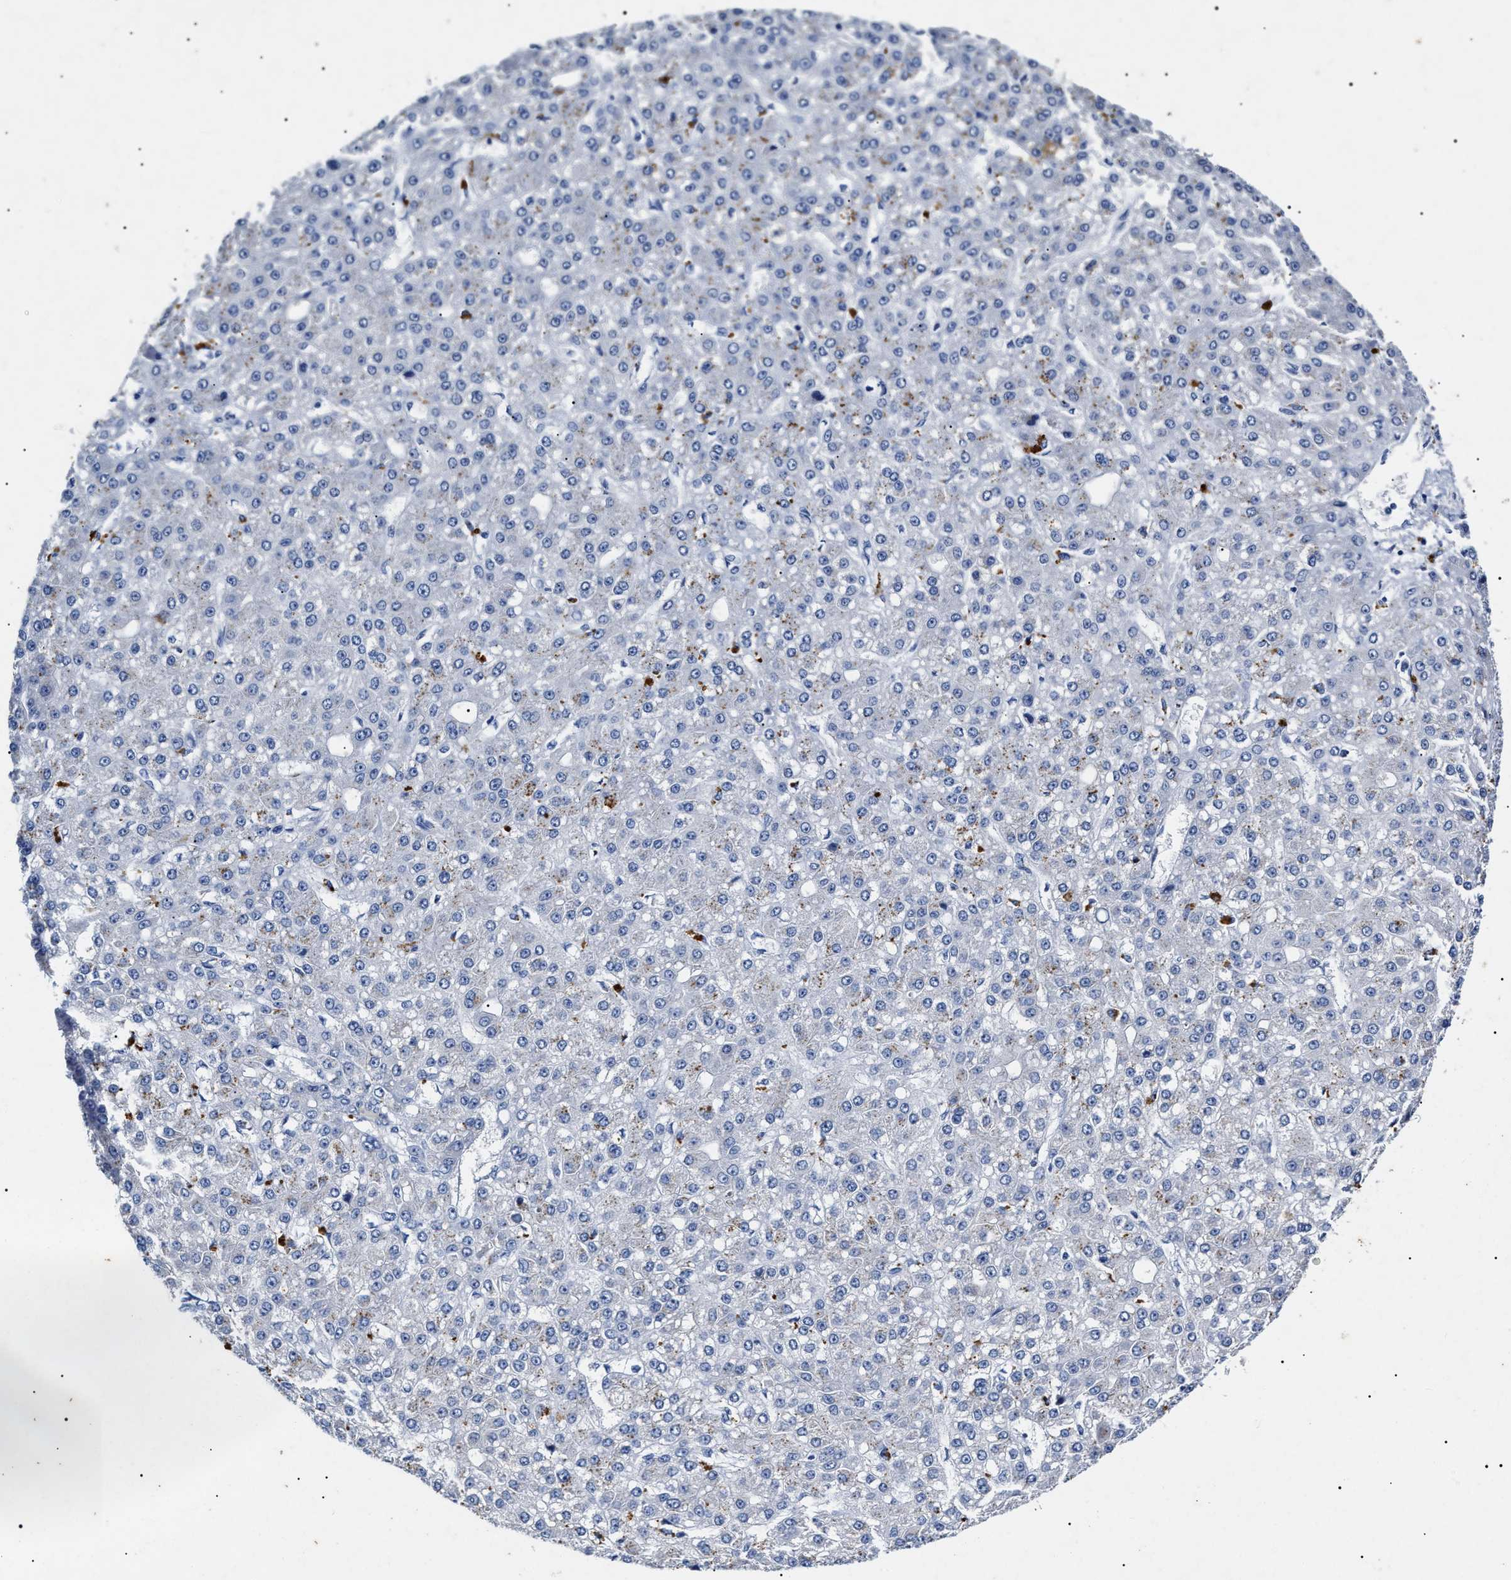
{"staining": {"intensity": "weak", "quantity": "<25%", "location": "cytoplasmic/membranous"}, "tissue": "liver cancer", "cell_type": "Tumor cells", "image_type": "cancer", "snomed": [{"axis": "morphology", "description": "Carcinoma, Hepatocellular, NOS"}, {"axis": "topography", "description": "Liver"}], "caption": "This micrograph is of hepatocellular carcinoma (liver) stained with immunohistochemistry to label a protein in brown with the nuclei are counter-stained blue. There is no expression in tumor cells.", "gene": "LRRC8E", "patient": {"sex": "male", "age": 67}}